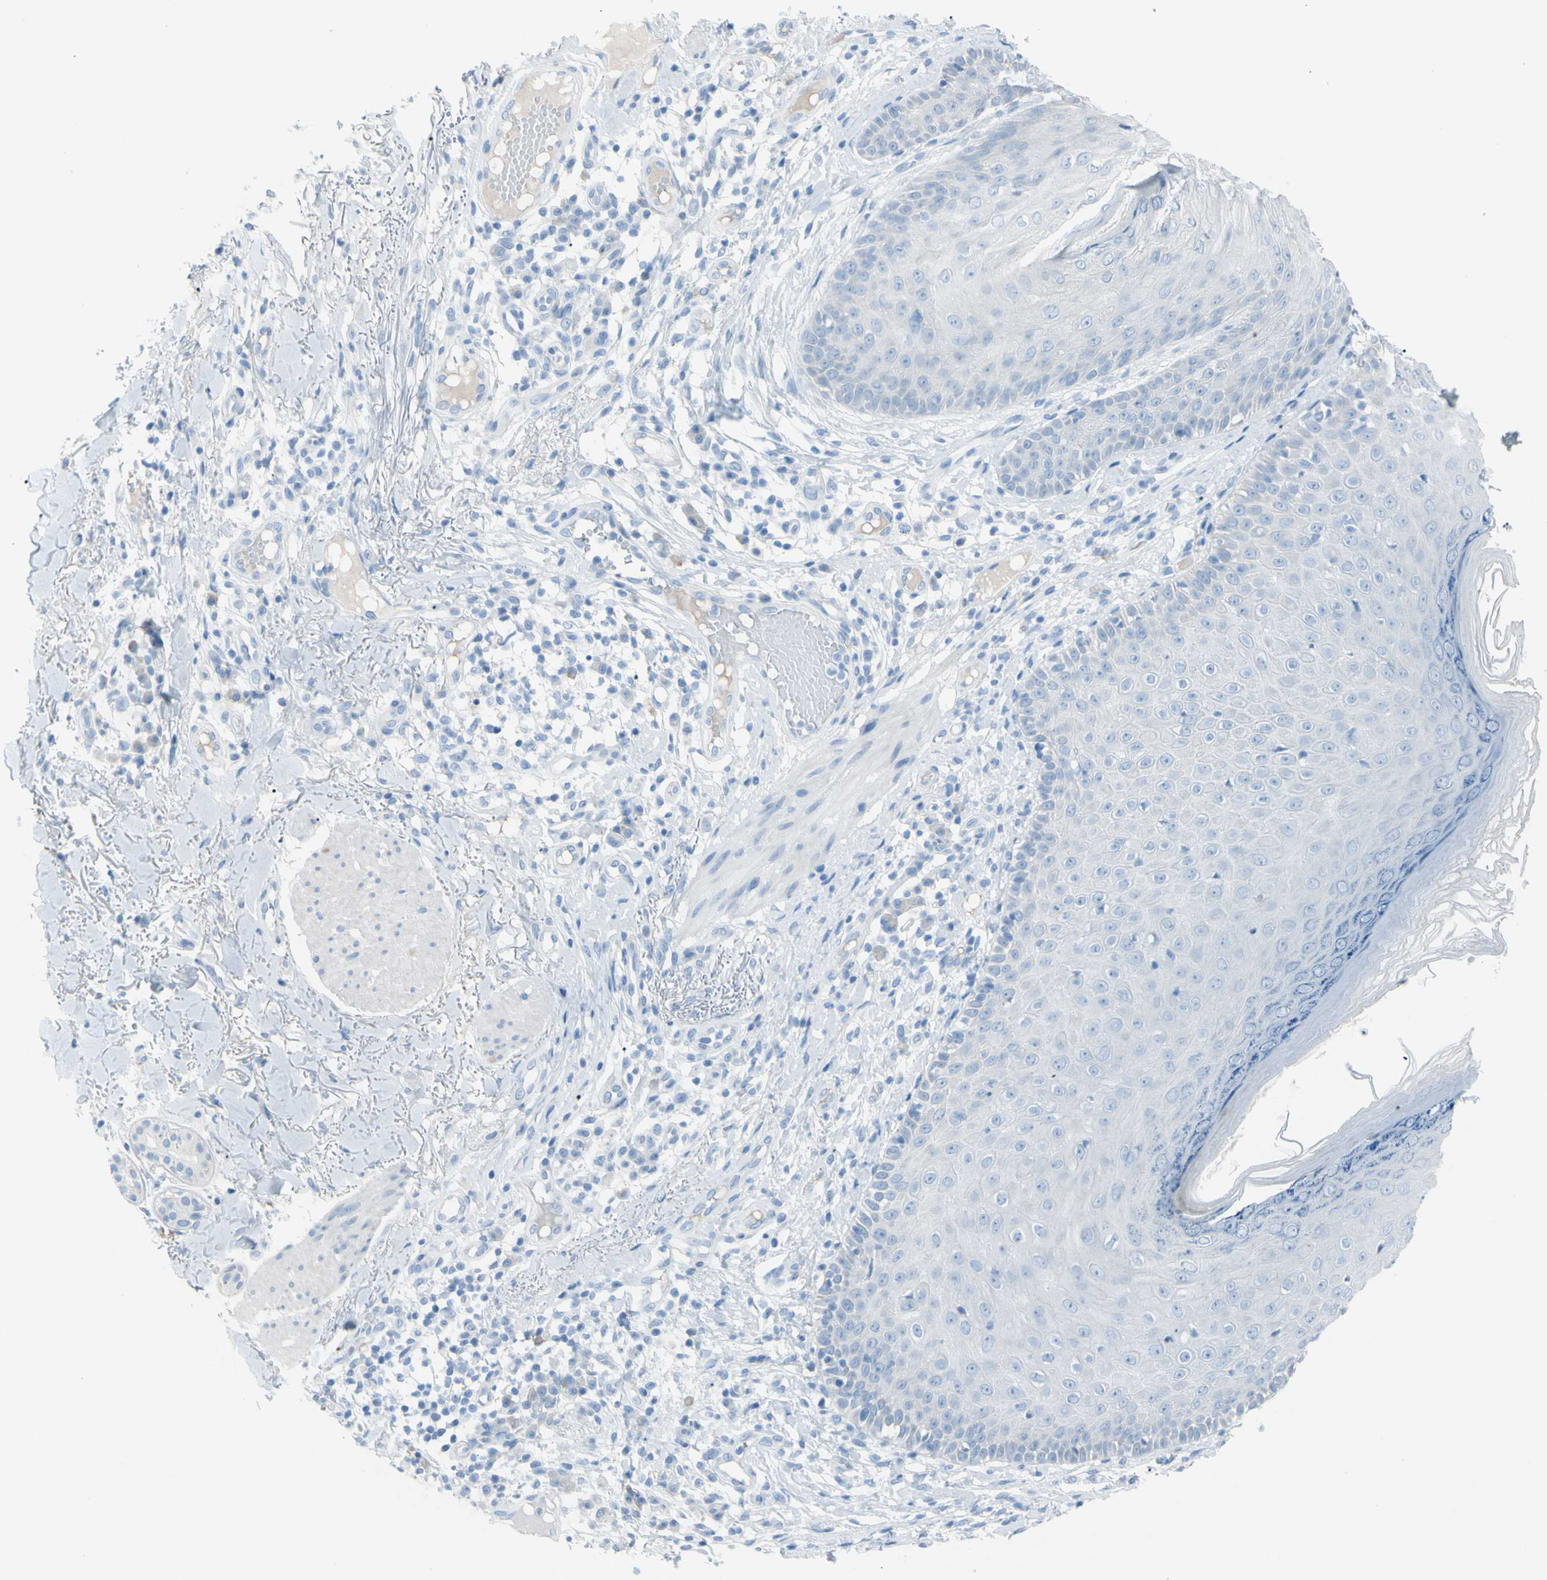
{"staining": {"intensity": "negative", "quantity": "none", "location": "none"}, "tissue": "skin cancer", "cell_type": "Tumor cells", "image_type": "cancer", "snomed": [{"axis": "morphology", "description": "Normal tissue, NOS"}, {"axis": "morphology", "description": "Basal cell carcinoma"}, {"axis": "topography", "description": "Skin"}], "caption": "DAB immunohistochemical staining of human skin cancer displays no significant positivity in tumor cells.", "gene": "TFPI2", "patient": {"sex": "male", "age": 52}}